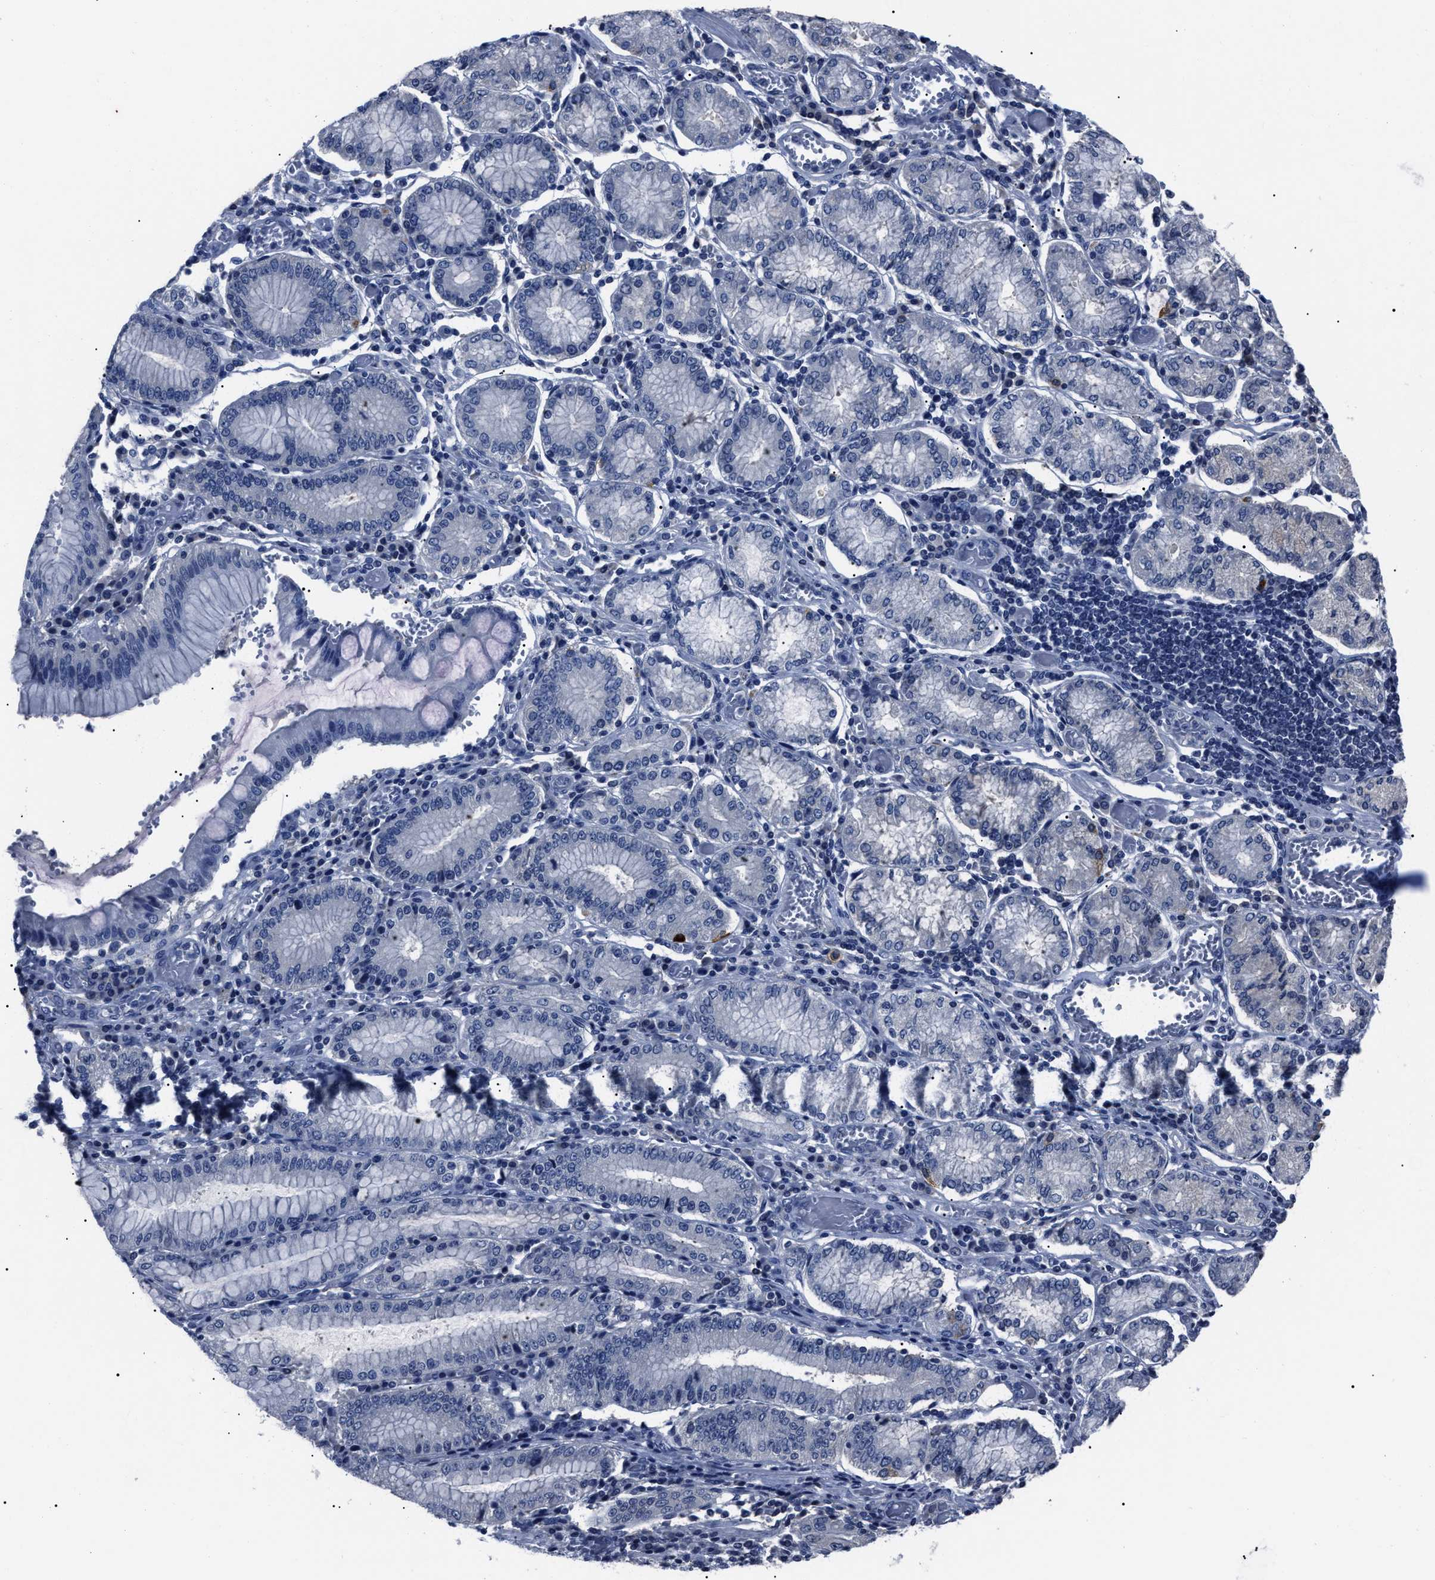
{"staining": {"intensity": "negative", "quantity": "none", "location": "none"}, "tissue": "stomach cancer", "cell_type": "Tumor cells", "image_type": "cancer", "snomed": [{"axis": "morphology", "description": "Adenocarcinoma, NOS"}, {"axis": "topography", "description": "Stomach"}], "caption": "An immunohistochemistry micrograph of stomach cancer is shown. There is no staining in tumor cells of stomach cancer.", "gene": "LRWD1", "patient": {"sex": "female", "age": 73}}